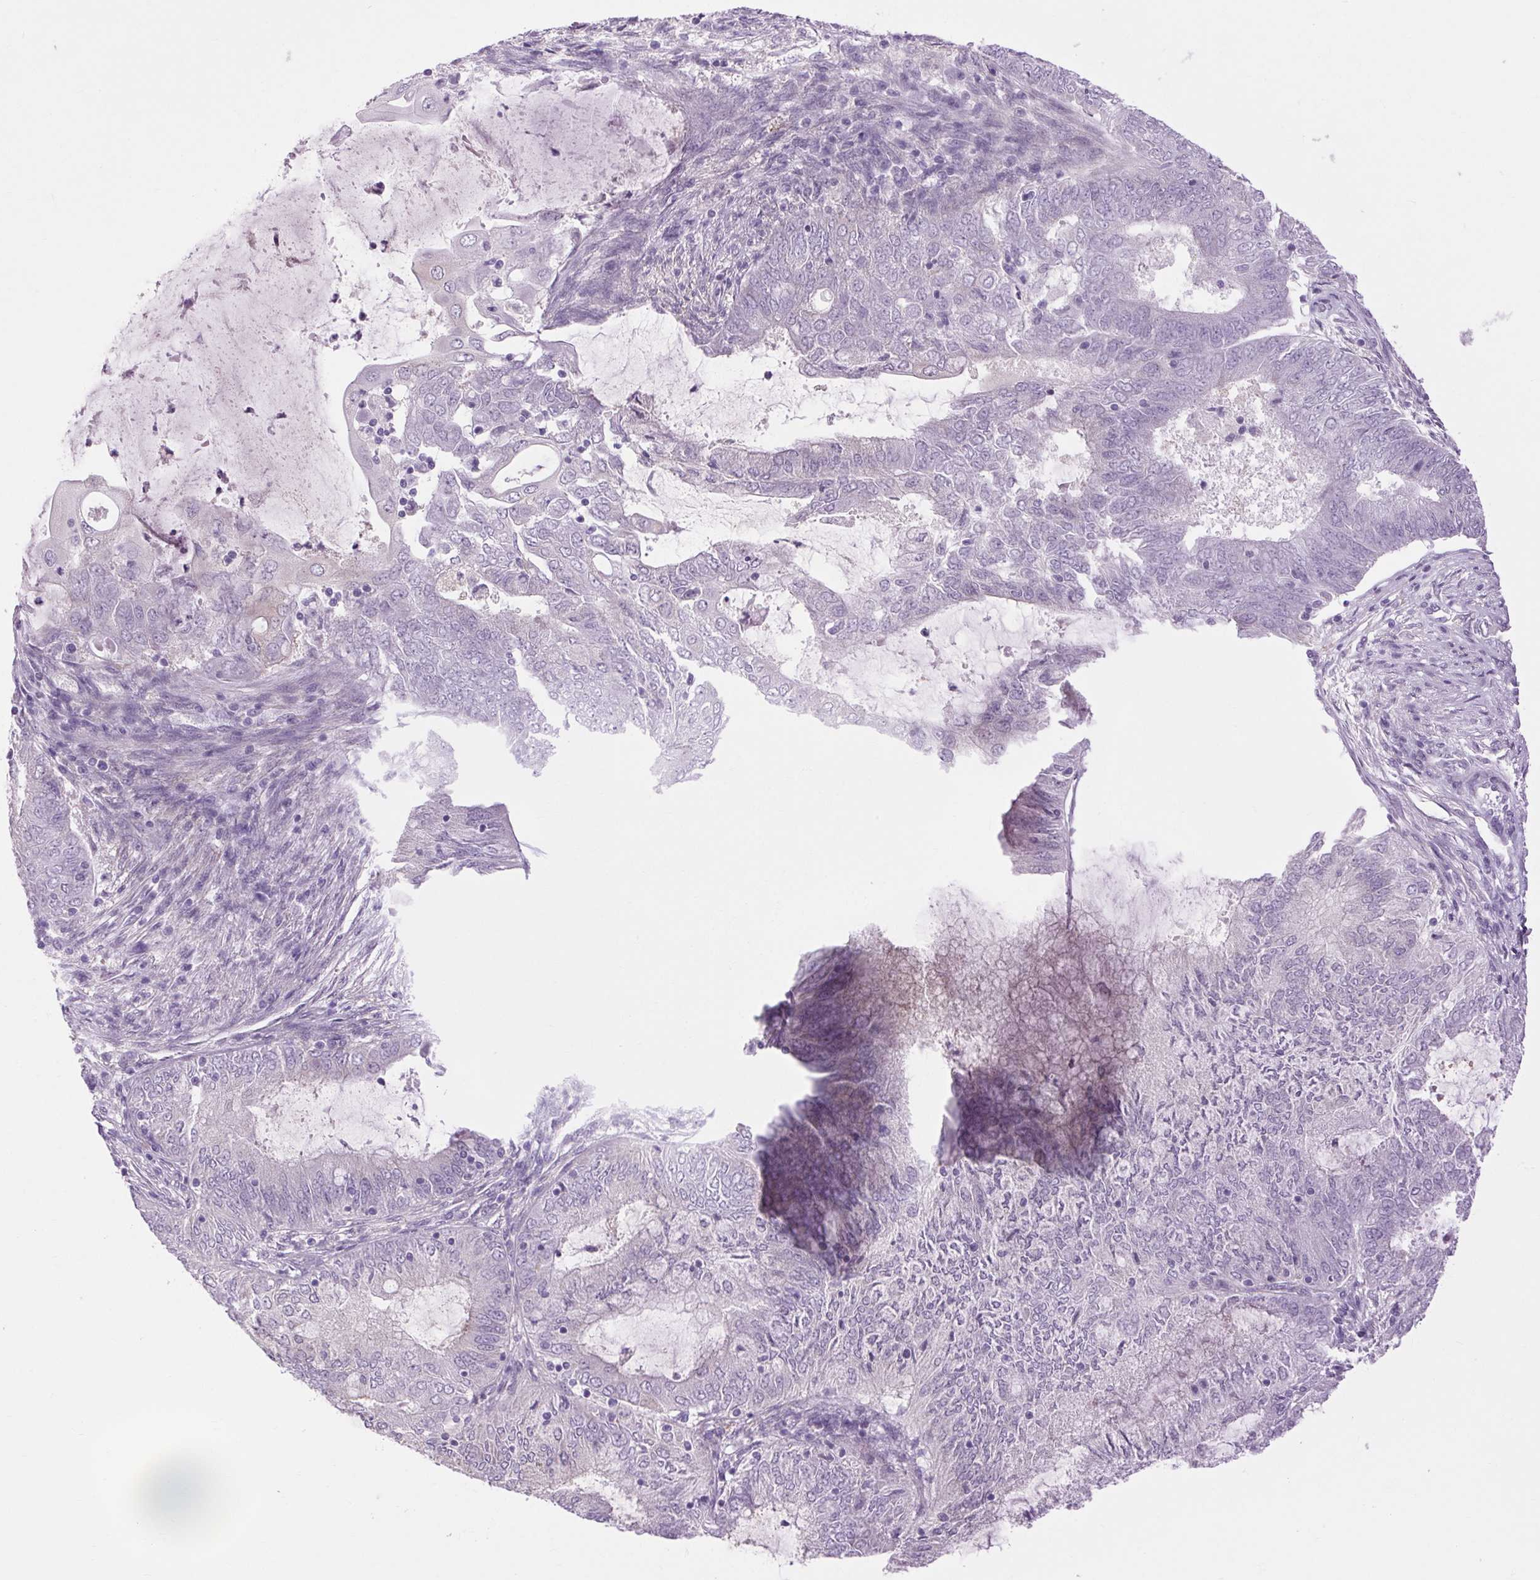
{"staining": {"intensity": "weak", "quantity": "25%-75%", "location": "cytoplasmic/membranous"}, "tissue": "endometrial cancer", "cell_type": "Tumor cells", "image_type": "cancer", "snomed": [{"axis": "morphology", "description": "Adenocarcinoma, NOS"}, {"axis": "topography", "description": "Endometrium"}], "caption": "An IHC photomicrograph of tumor tissue is shown. Protein staining in brown shows weak cytoplasmic/membranous positivity in endometrial adenocarcinoma within tumor cells.", "gene": "SOWAHC", "patient": {"sex": "female", "age": 62}}